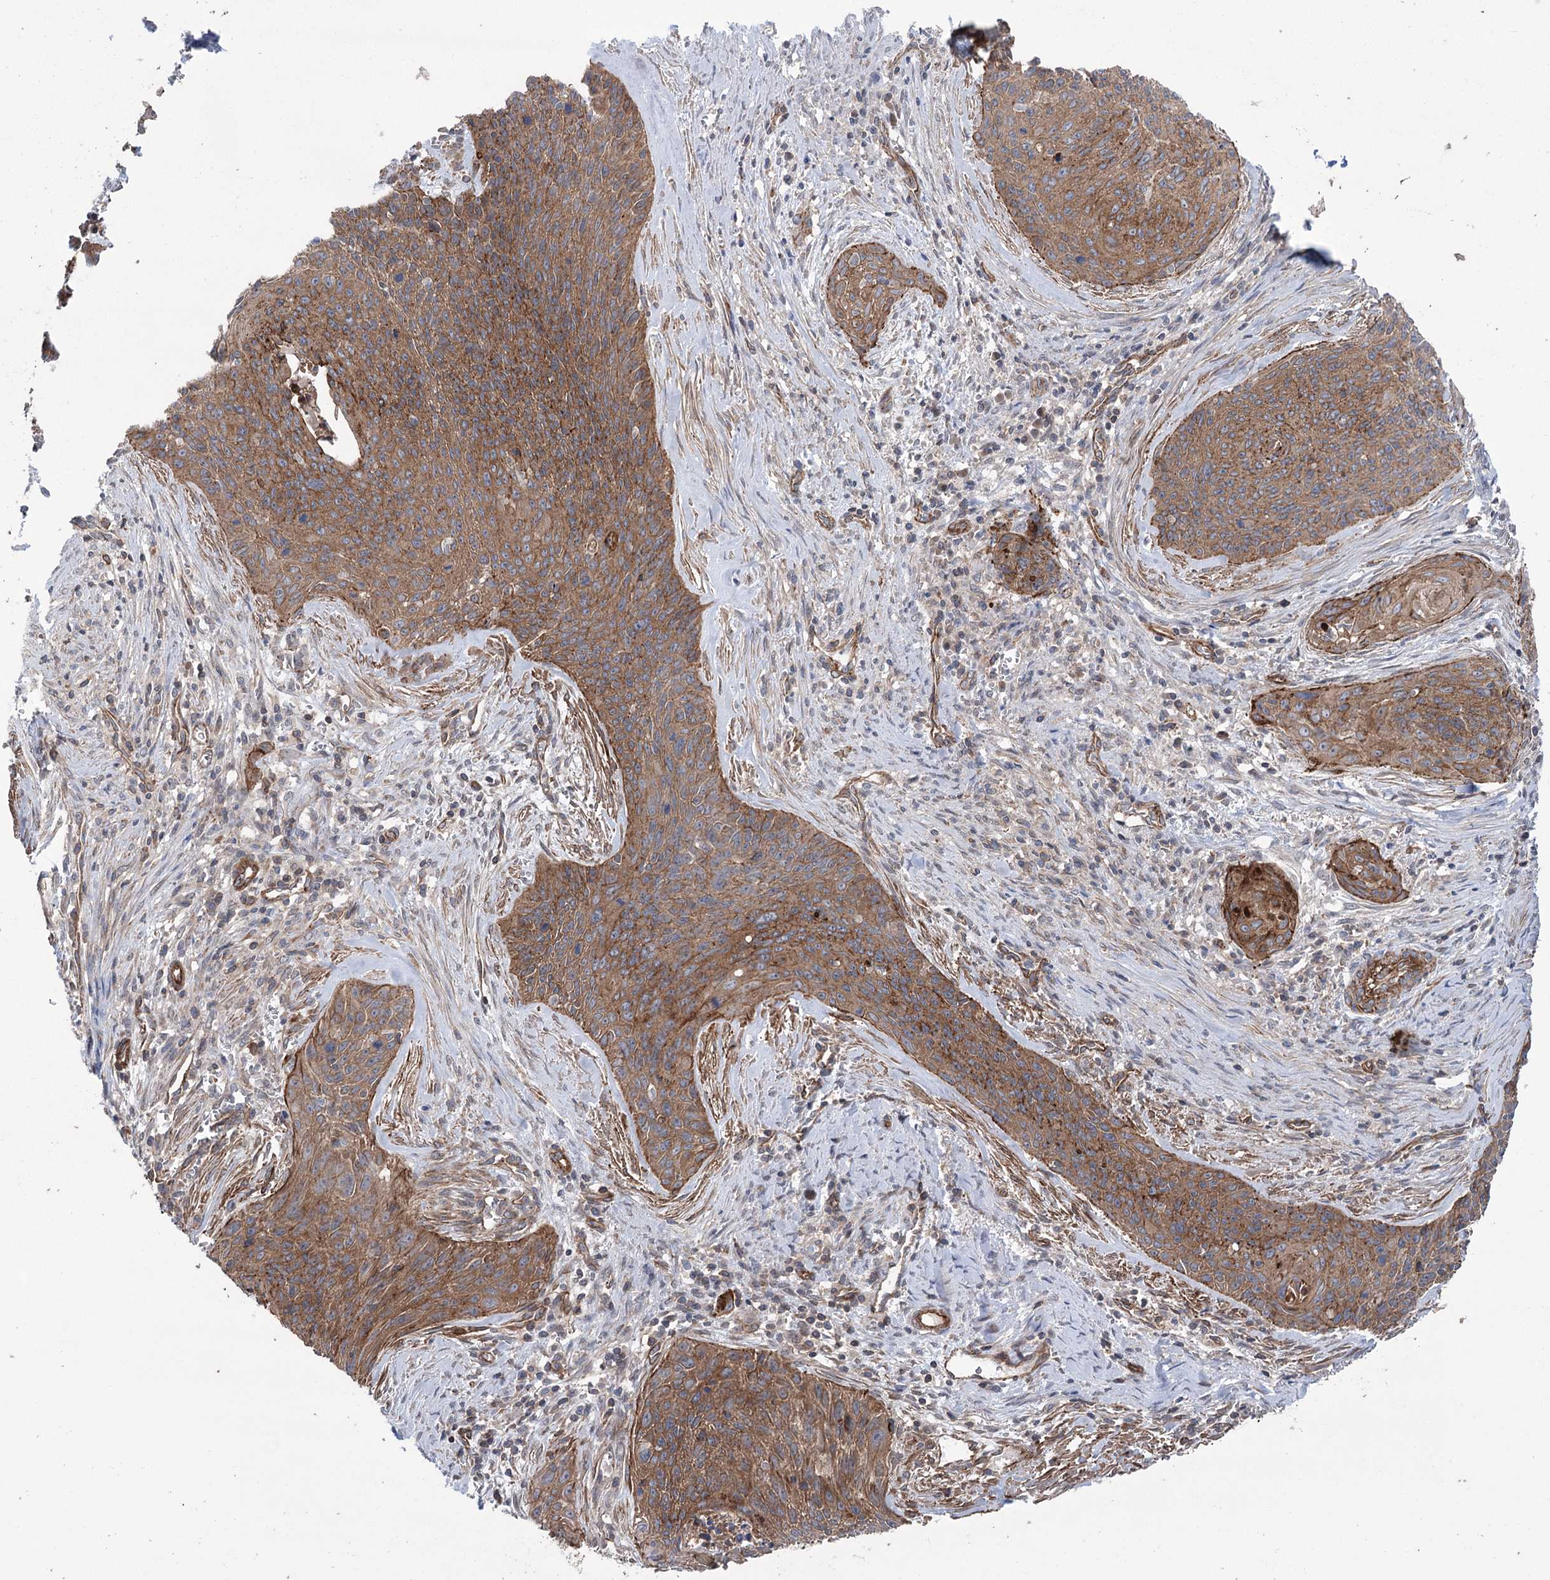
{"staining": {"intensity": "moderate", "quantity": ">75%", "location": "cytoplasmic/membranous"}, "tissue": "cervical cancer", "cell_type": "Tumor cells", "image_type": "cancer", "snomed": [{"axis": "morphology", "description": "Squamous cell carcinoma, NOS"}, {"axis": "topography", "description": "Cervix"}], "caption": "Protein staining displays moderate cytoplasmic/membranous staining in approximately >75% of tumor cells in cervical cancer.", "gene": "TRIM71", "patient": {"sex": "female", "age": 55}}